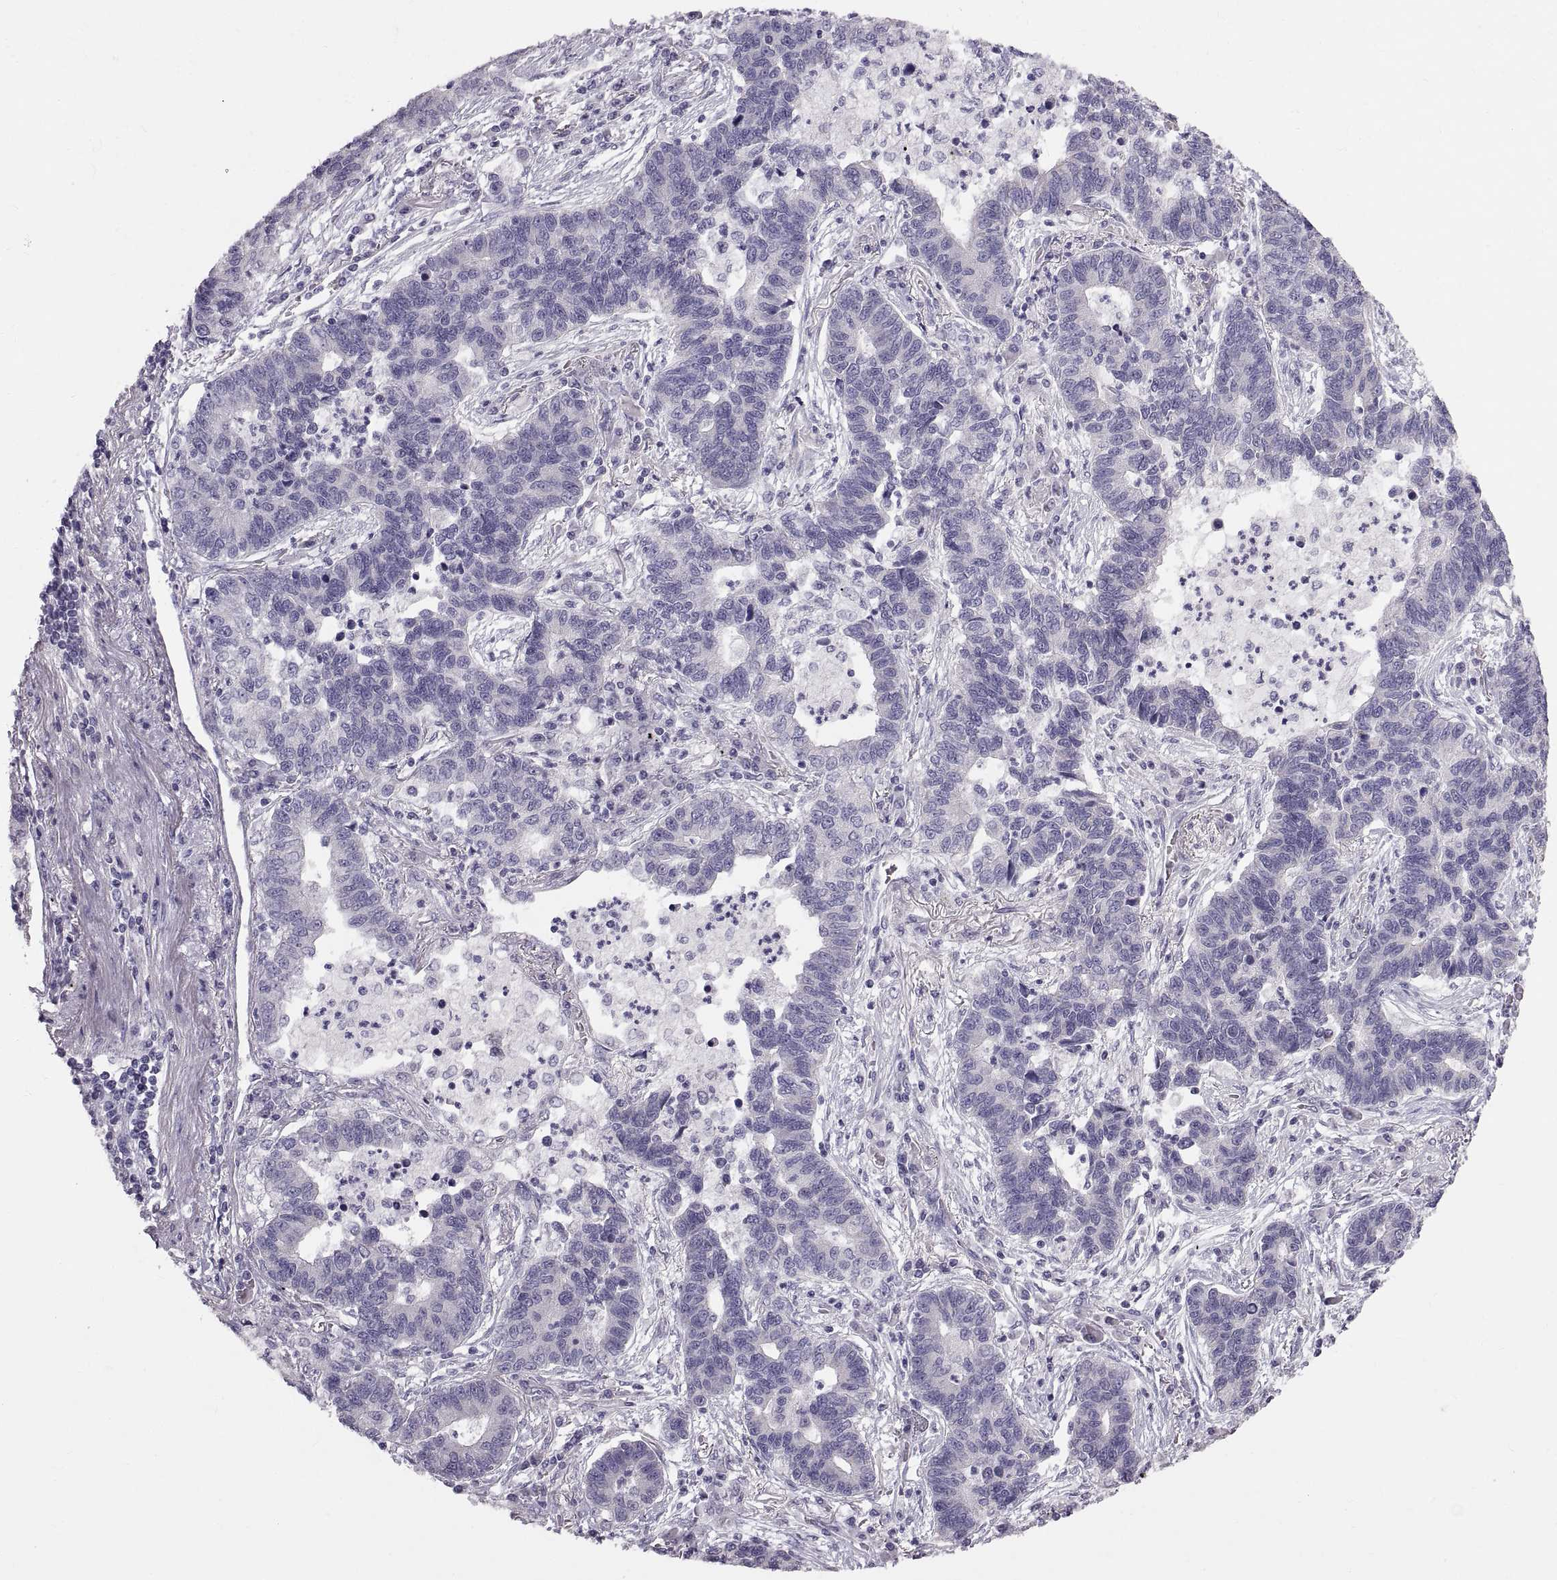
{"staining": {"intensity": "negative", "quantity": "none", "location": "none"}, "tissue": "lung cancer", "cell_type": "Tumor cells", "image_type": "cancer", "snomed": [{"axis": "morphology", "description": "Adenocarcinoma, NOS"}, {"axis": "topography", "description": "Lung"}], "caption": "The image displays no staining of tumor cells in lung adenocarcinoma.", "gene": "WBP2NL", "patient": {"sex": "female", "age": 57}}